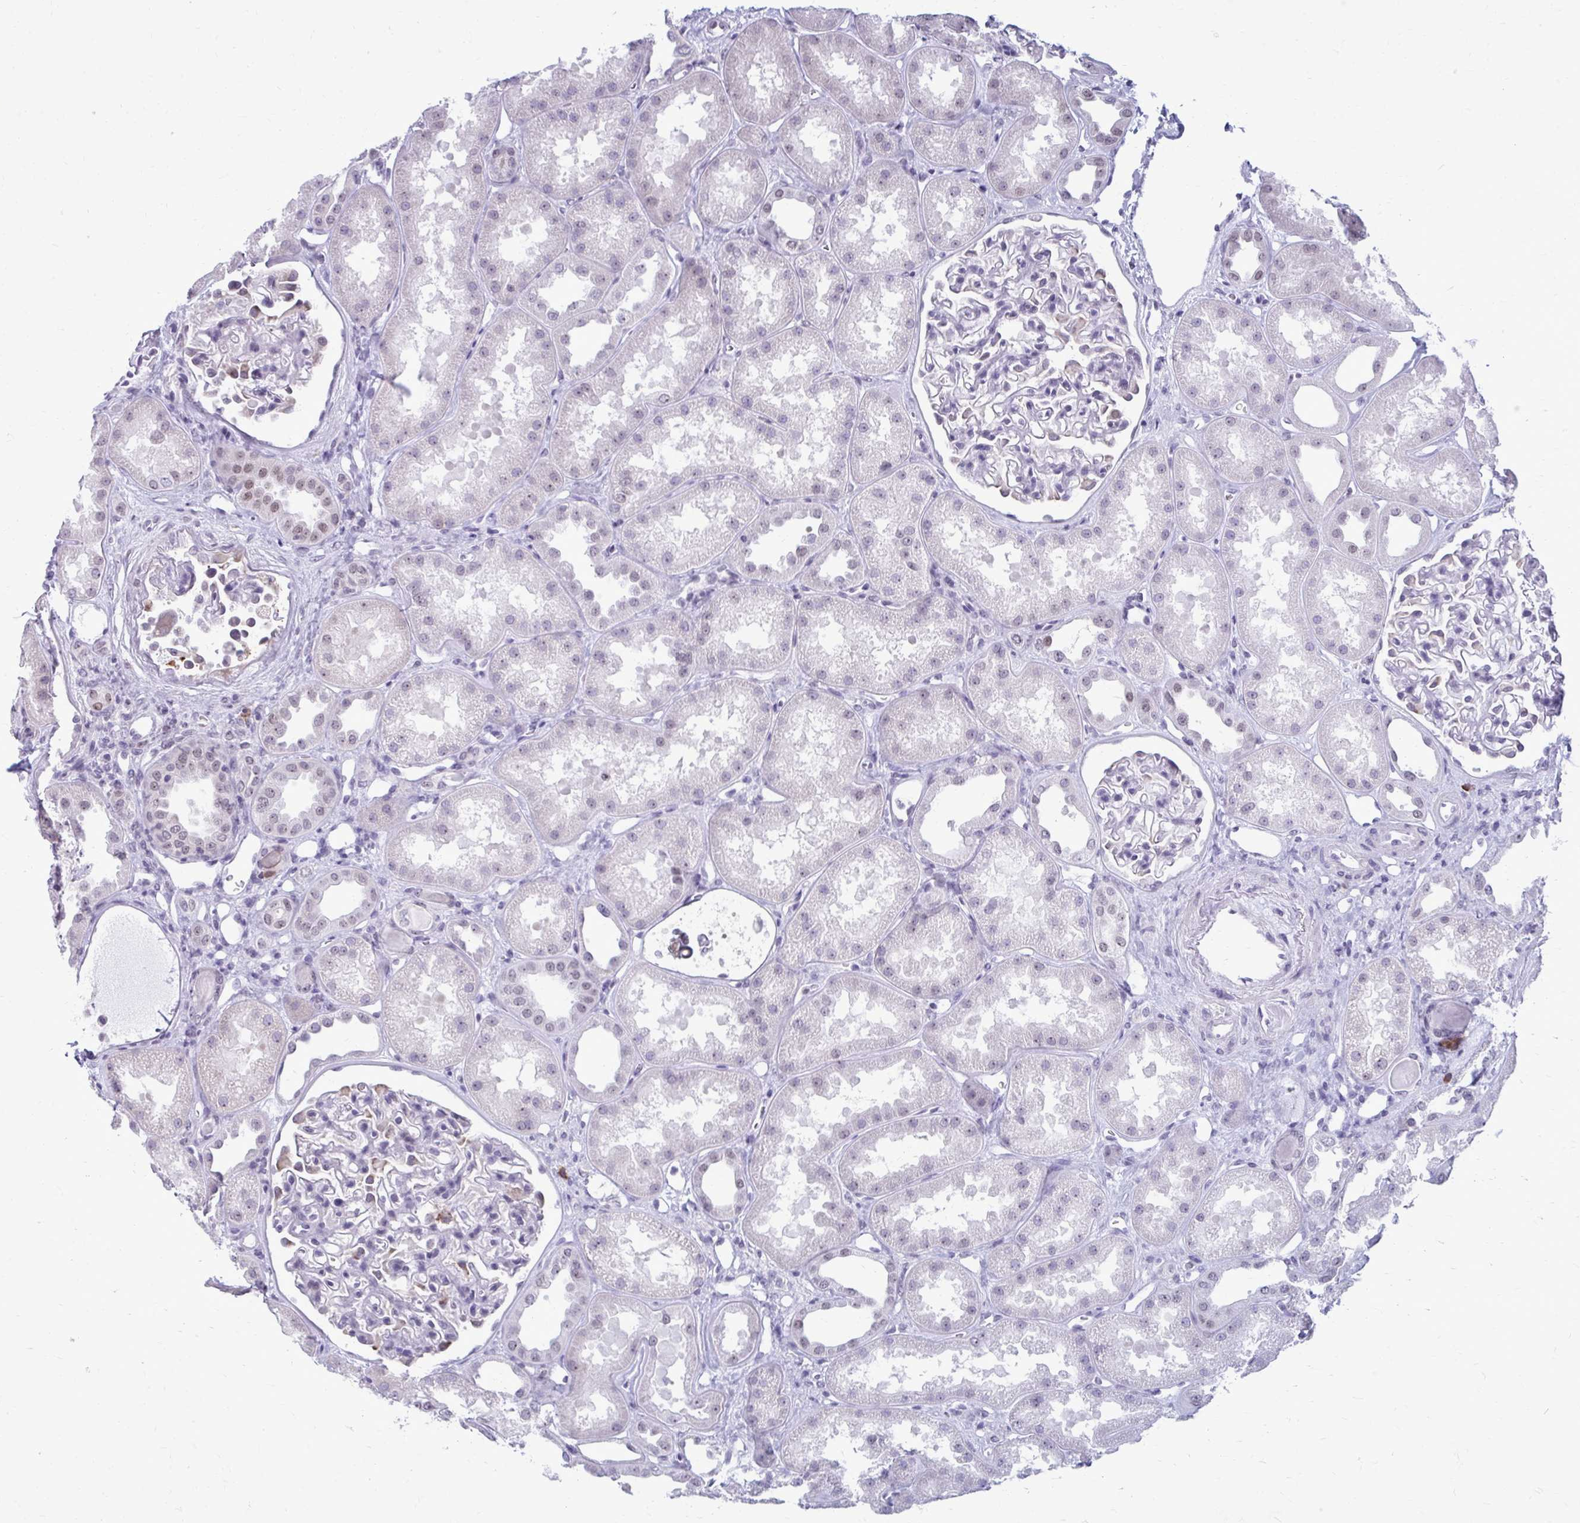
{"staining": {"intensity": "negative", "quantity": "none", "location": "none"}, "tissue": "kidney", "cell_type": "Cells in glomeruli", "image_type": "normal", "snomed": [{"axis": "morphology", "description": "Normal tissue, NOS"}, {"axis": "topography", "description": "Kidney"}], "caption": "An immunohistochemistry (IHC) image of benign kidney is shown. There is no staining in cells in glomeruli of kidney.", "gene": "PROSER1", "patient": {"sex": "male", "age": 61}}